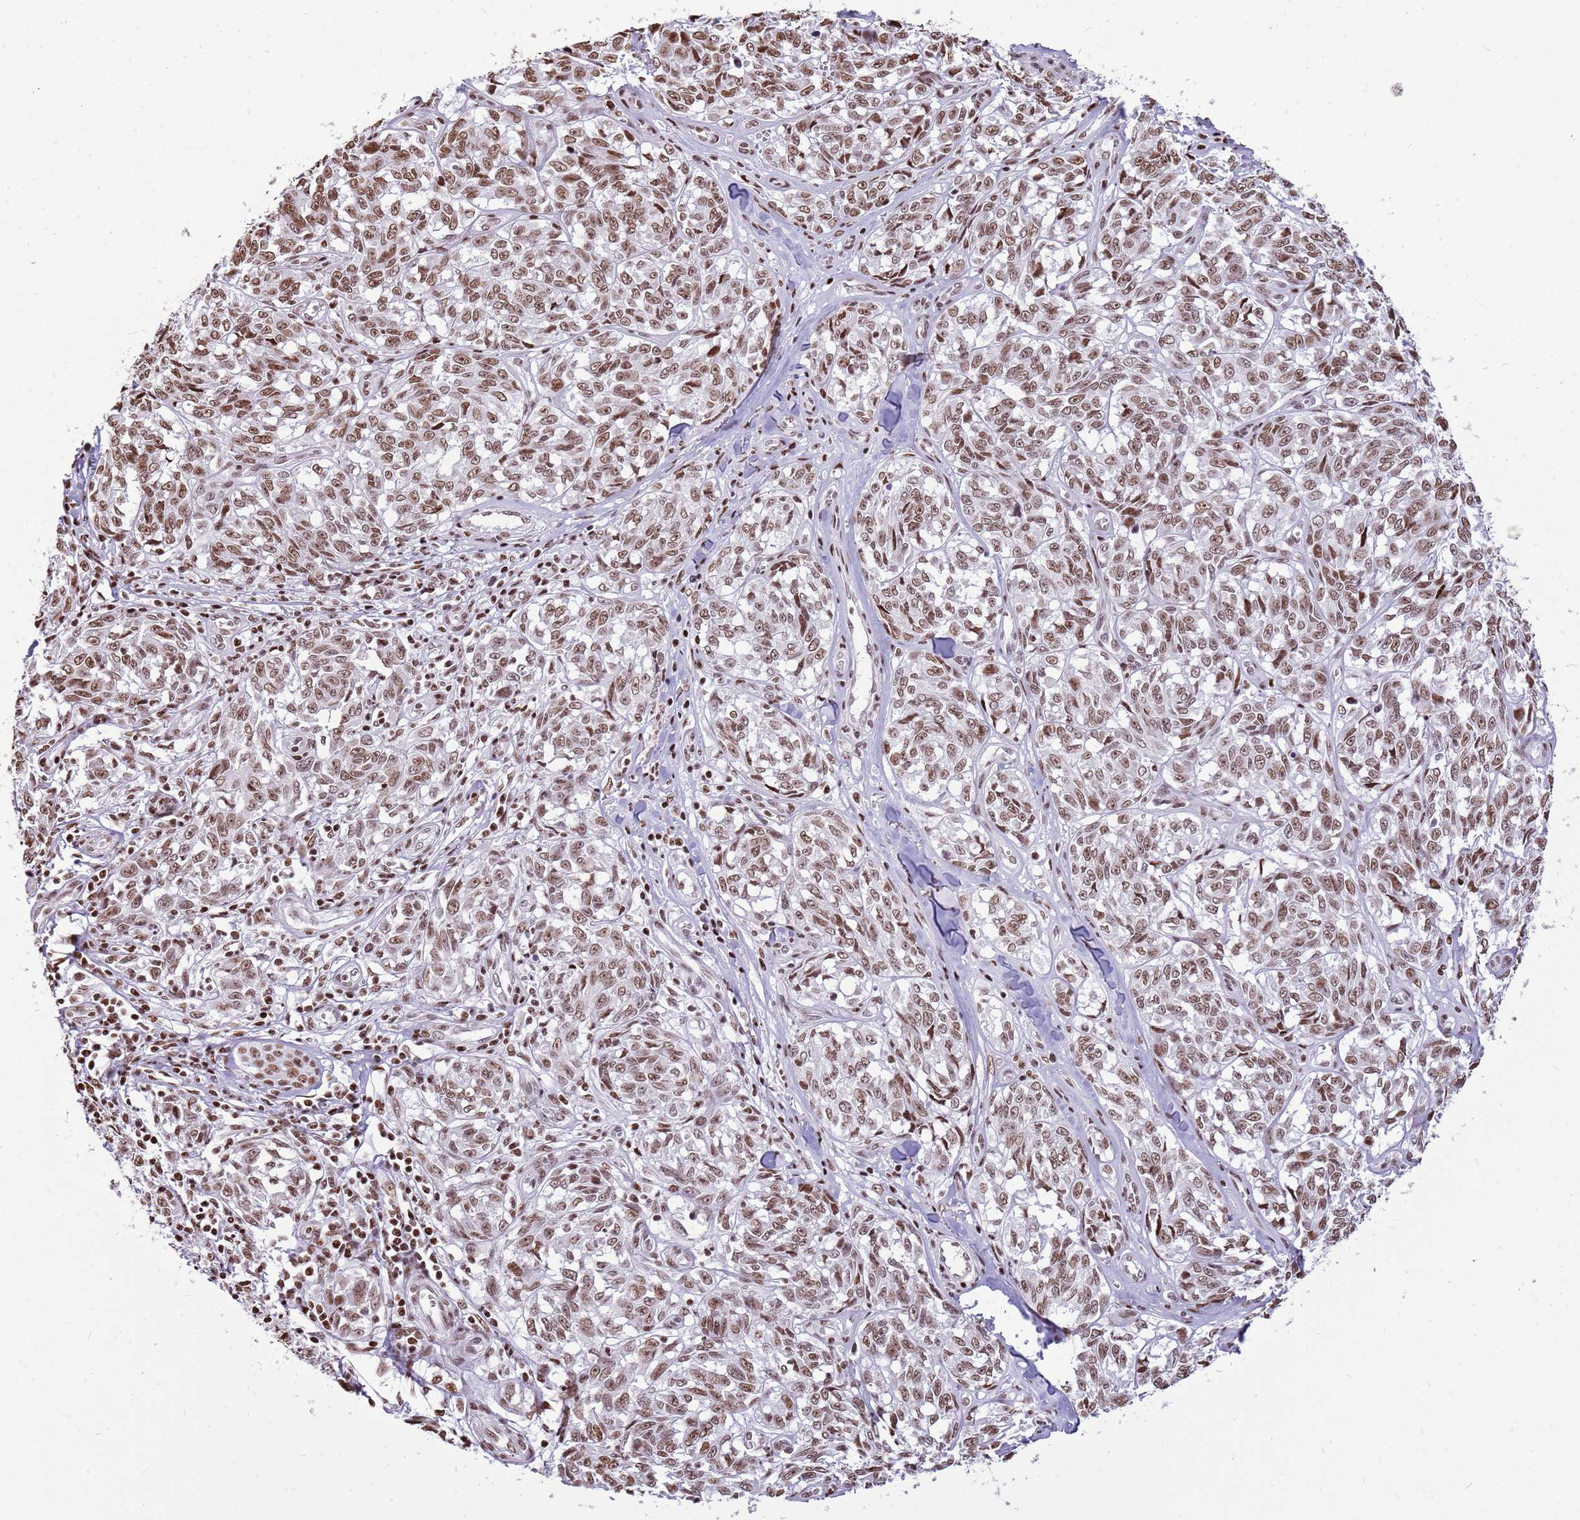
{"staining": {"intensity": "moderate", "quantity": ">75%", "location": "nuclear"}, "tissue": "melanoma", "cell_type": "Tumor cells", "image_type": "cancer", "snomed": [{"axis": "morphology", "description": "Normal tissue, NOS"}, {"axis": "morphology", "description": "Malignant melanoma, NOS"}, {"axis": "topography", "description": "Skin"}], "caption": "High-magnification brightfield microscopy of malignant melanoma stained with DAB (brown) and counterstained with hematoxylin (blue). tumor cells exhibit moderate nuclear positivity is seen in approximately>75% of cells. (DAB (3,3'-diaminobenzidine) IHC with brightfield microscopy, high magnification).", "gene": "WASHC4", "patient": {"sex": "female", "age": 64}}